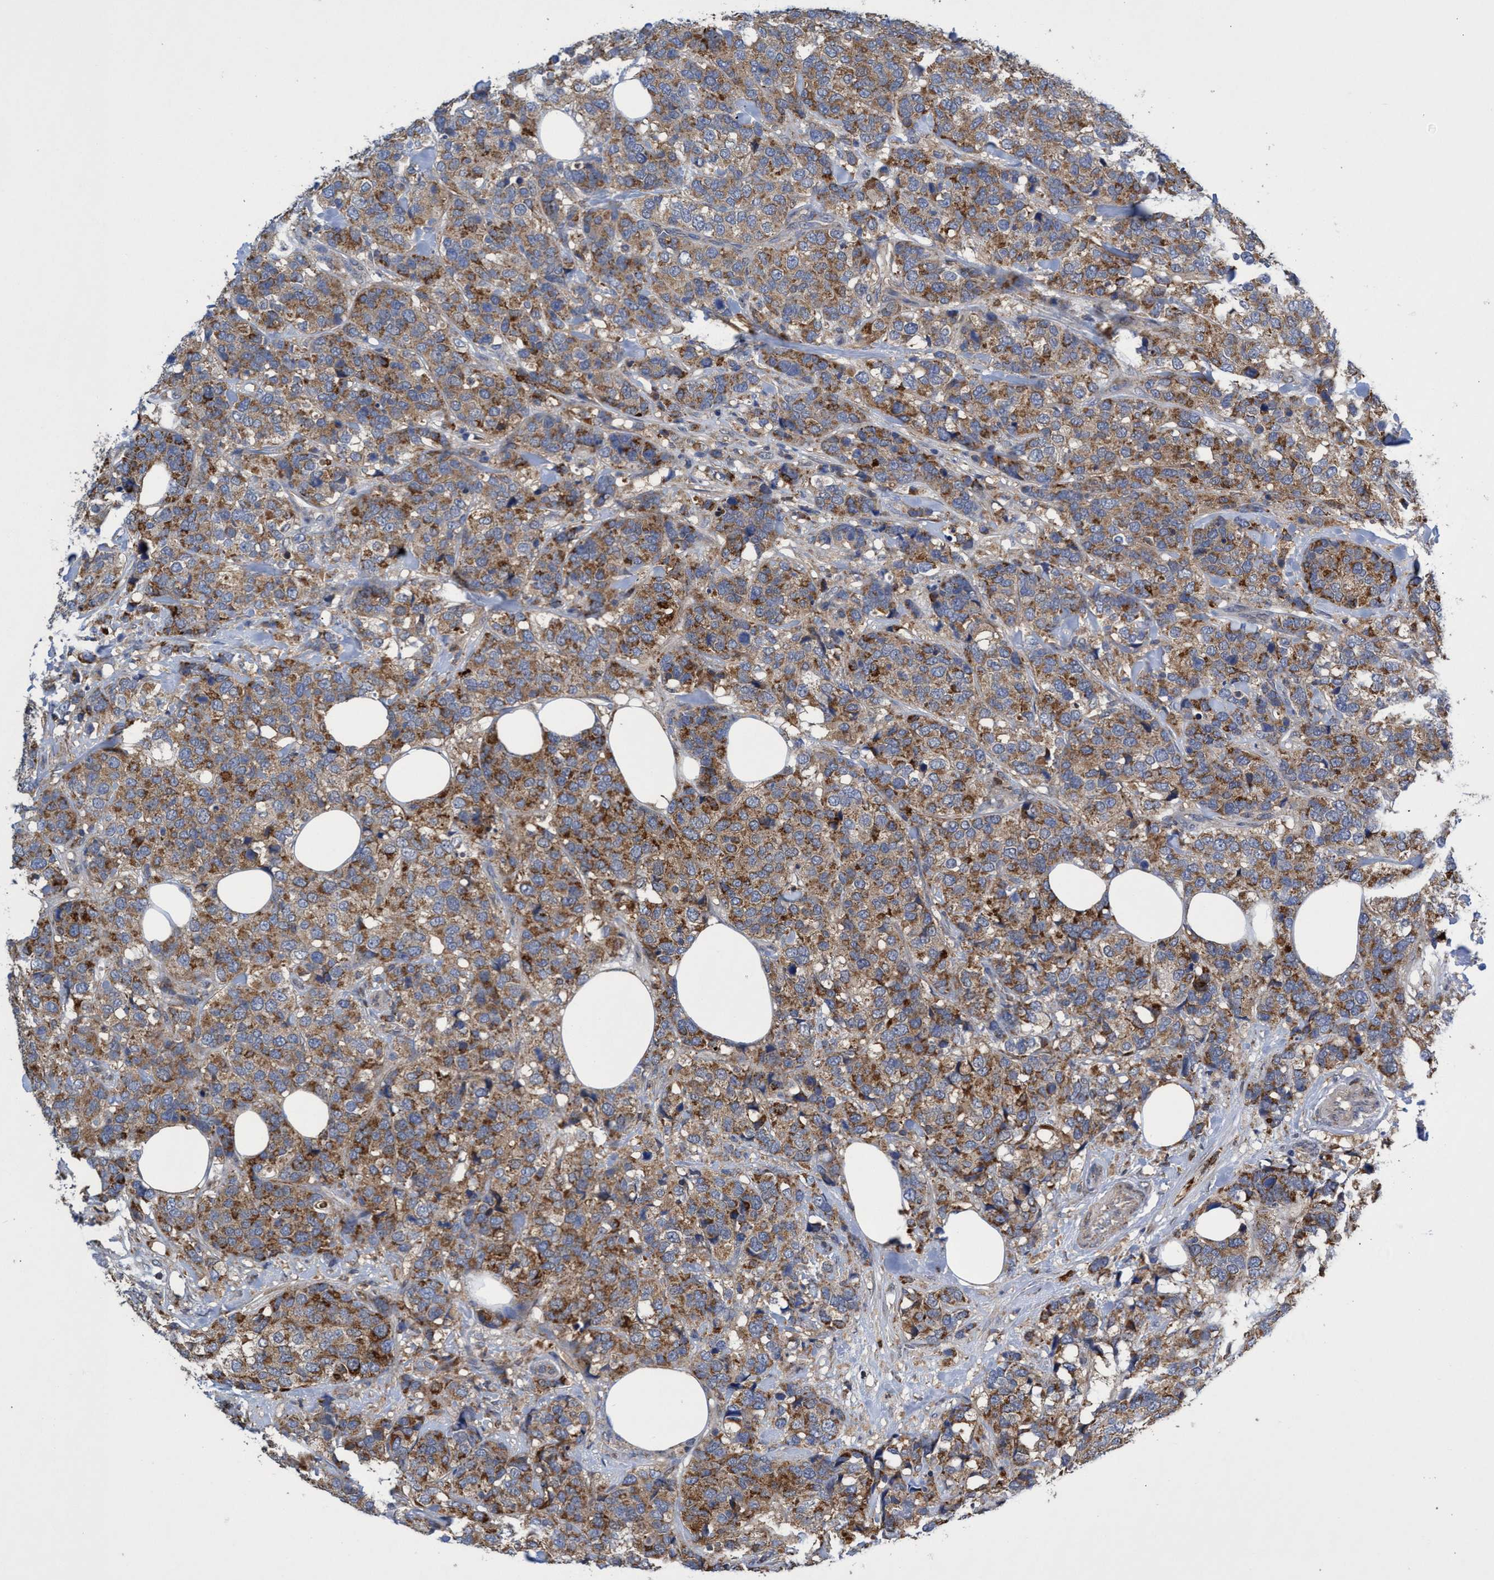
{"staining": {"intensity": "moderate", "quantity": ">75%", "location": "cytoplasmic/membranous"}, "tissue": "breast cancer", "cell_type": "Tumor cells", "image_type": "cancer", "snomed": [{"axis": "morphology", "description": "Lobular carcinoma"}, {"axis": "topography", "description": "Breast"}], "caption": "Breast cancer tissue reveals moderate cytoplasmic/membranous staining in approximately >75% of tumor cells, visualized by immunohistochemistry.", "gene": "CRYZ", "patient": {"sex": "female", "age": 59}}